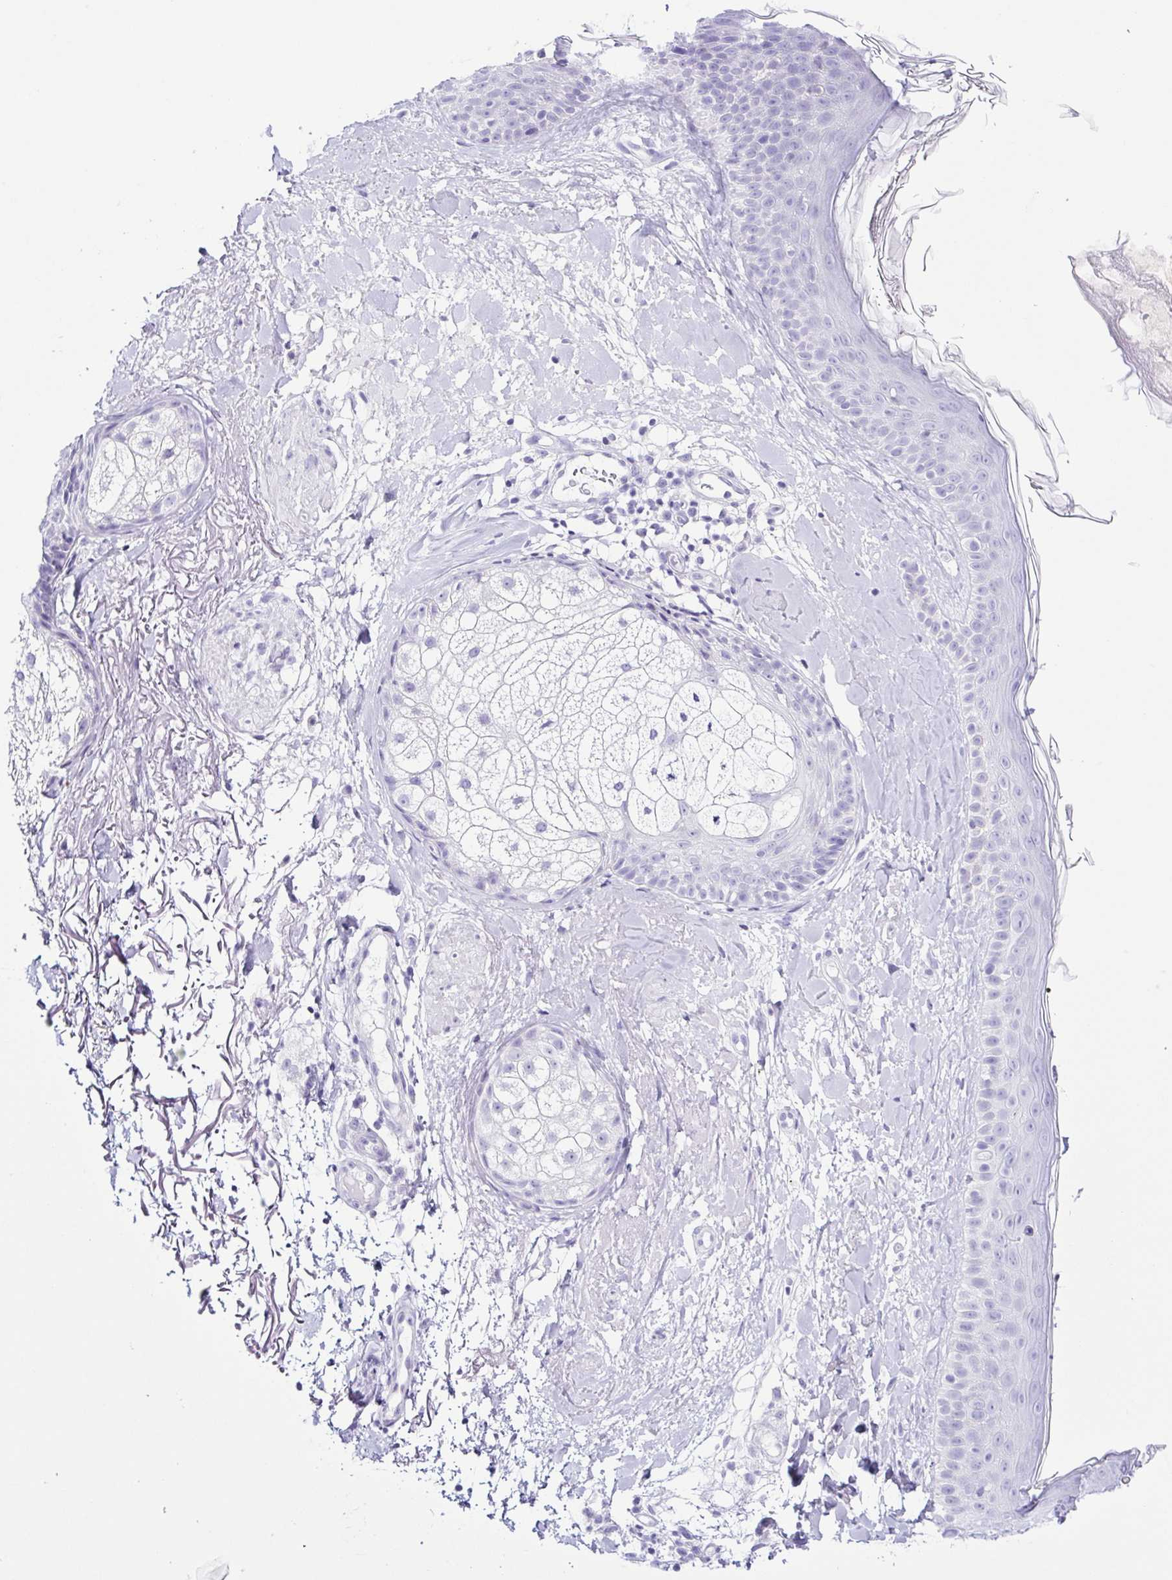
{"staining": {"intensity": "negative", "quantity": "none", "location": "none"}, "tissue": "skin", "cell_type": "Fibroblasts", "image_type": "normal", "snomed": [{"axis": "morphology", "description": "Normal tissue, NOS"}, {"axis": "topography", "description": "Skin"}], "caption": "Immunohistochemistry photomicrograph of benign skin: skin stained with DAB exhibits no significant protein positivity in fibroblasts.", "gene": "SYNPR", "patient": {"sex": "male", "age": 73}}